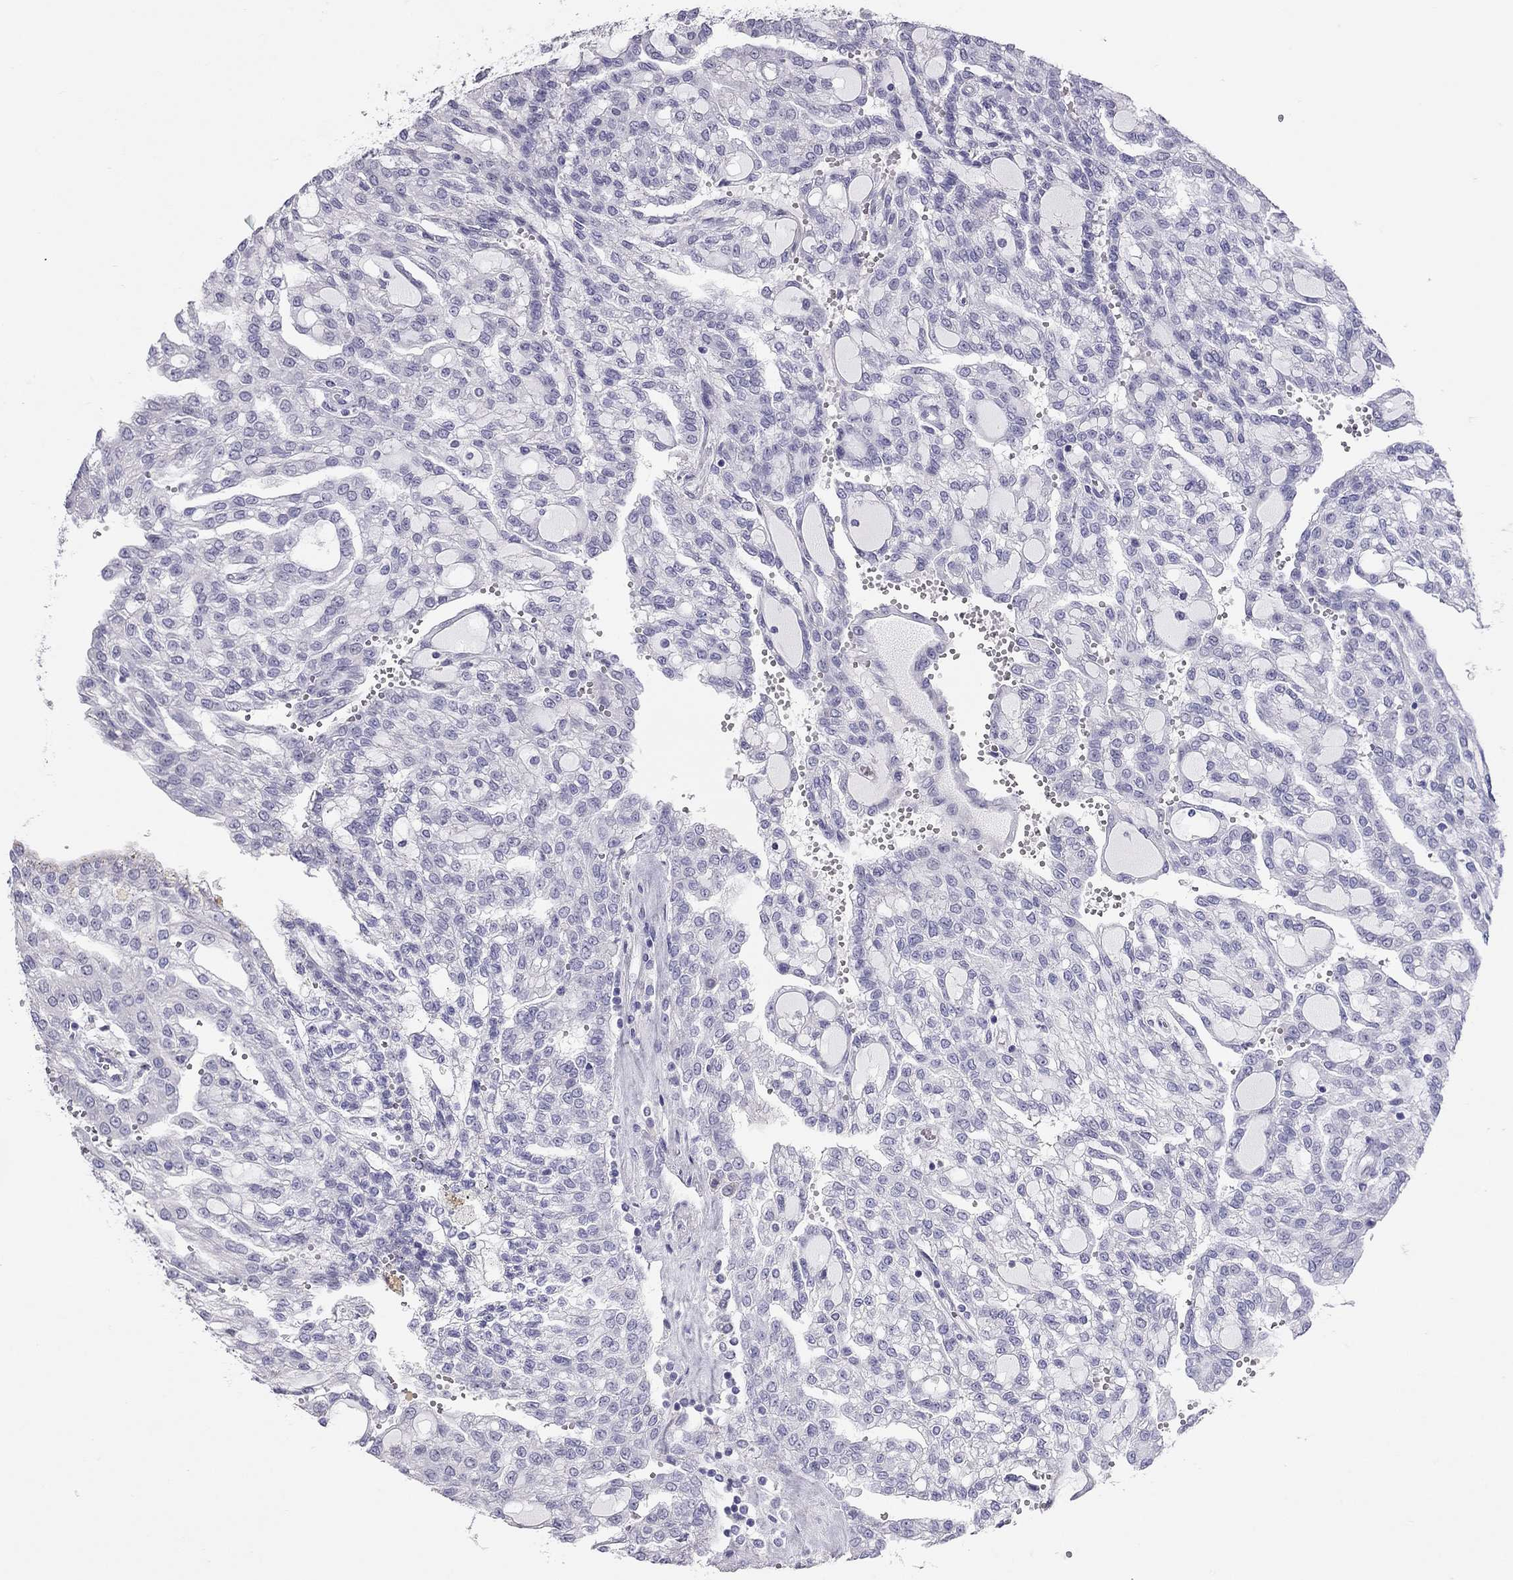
{"staining": {"intensity": "negative", "quantity": "none", "location": "none"}, "tissue": "renal cancer", "cell_type": "Tumor cells", "image_type": "cancer", "snomed": [{"axis": "morphology", "description": "Adenocarcinoma, NOS"}, {"axis": "topography", "description": "Kidney"}], "caption": "The photomicrograph displays no significant positivity in tumor cells of adenocarcinoma (renal).", "gene": "IL17REL", "patient": {"sex": "male", "age": 63}}